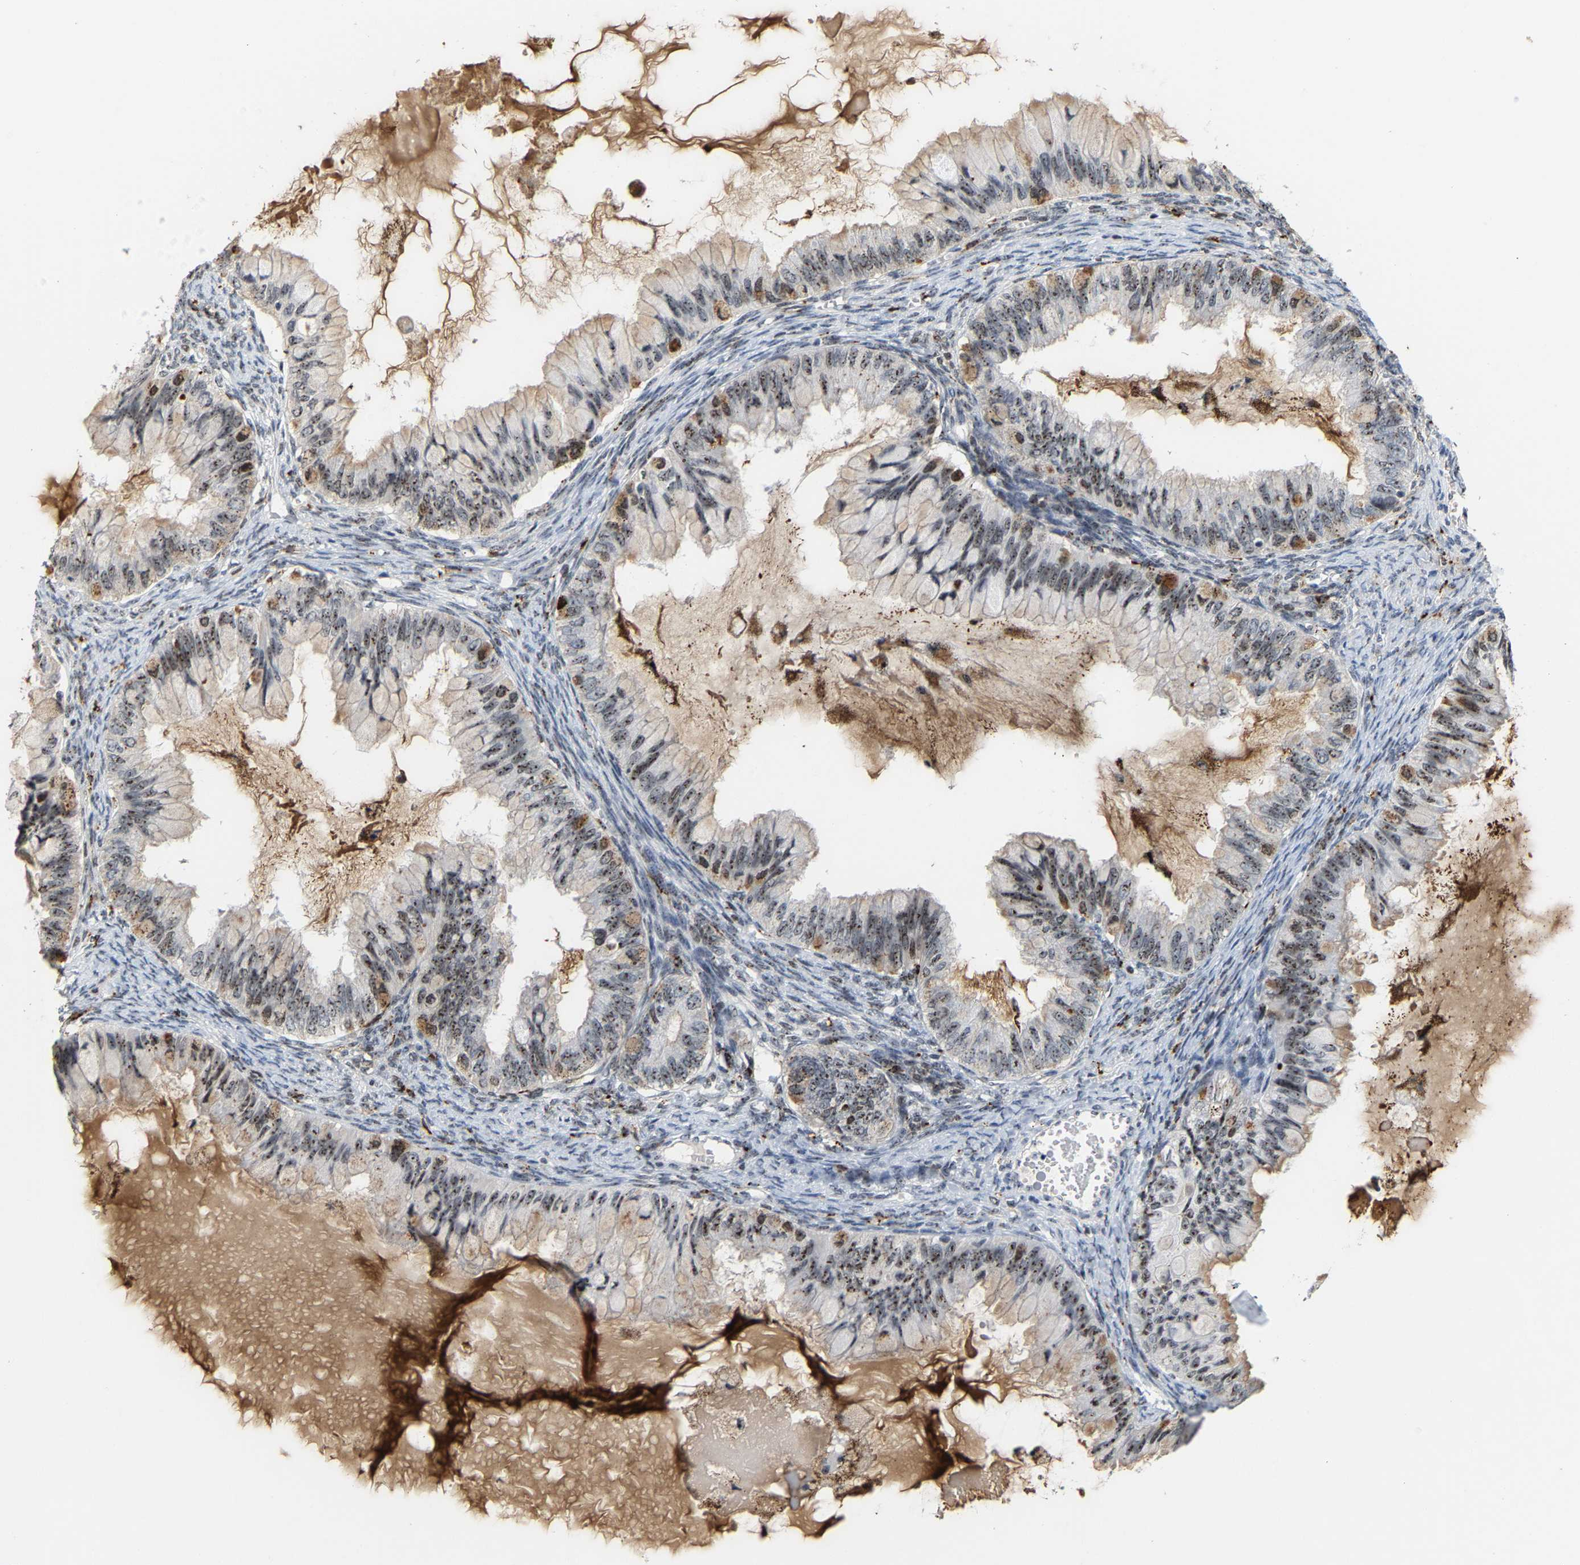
{"staining": {"intensity": "moderate", "quantity": ">75%", "location": "nuclear"}, "tissue": "ovarian cancer", "cell_type": "Tumor cells", "image_type": "cancer", "snomed": [{"axis": "morphology", "description": "Cystadenocarcinoma, mucinous, NOS"}, {"axis": "topography", "description": "Ovary"}], "caption": "This photomicrograph reveals ovarian mucinous cystadenocarcinoma stained with immunohistochemistry to label a protein in brown. The nuclear of tumor cells show moderate positivity for the protein. Nuclei are counter-stained blue.", "gene": "NOP58", "patient": {"sex": "female", "age": 80}}